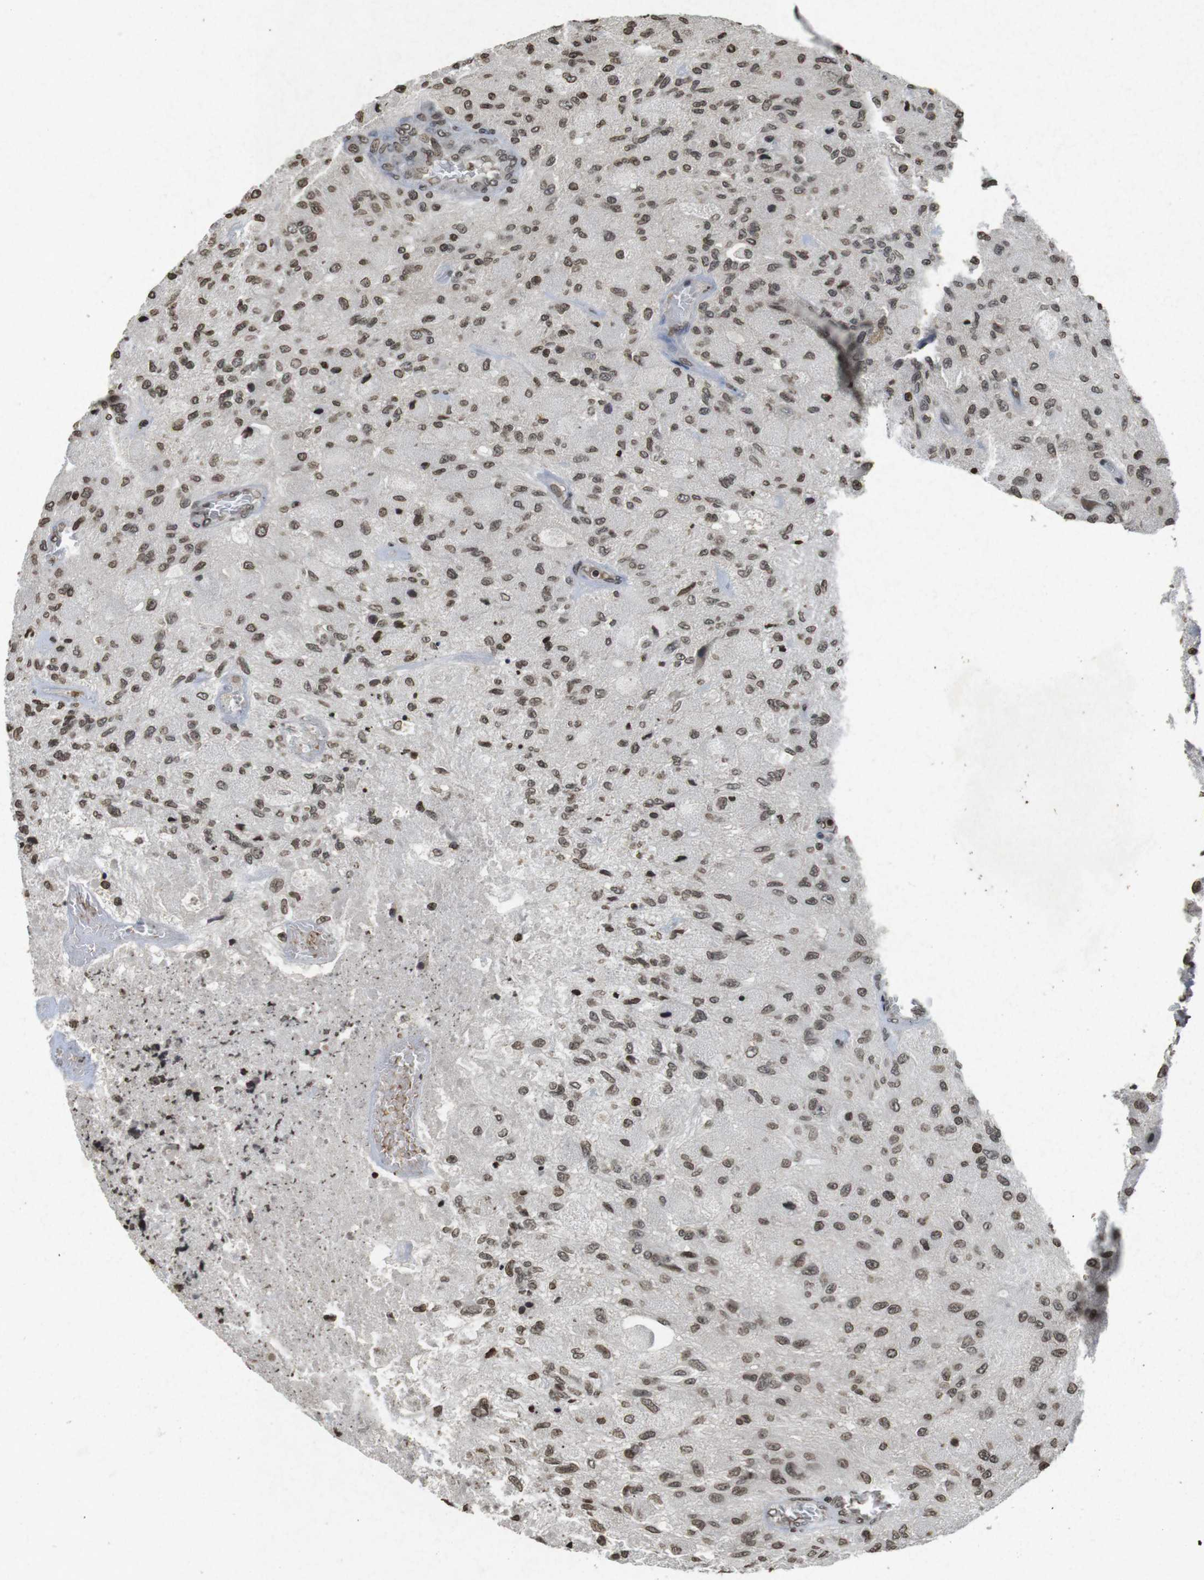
{"staining": {"intensity": "moderate", "quantity": ">75%", "location": "nuclear"}, "tissue": "glioma", "cell_type": "Tumor cells", "image_type": "cancer", "snomed": [{"axis": "morphology", "description": "Normal tissue, NOS"}, {"axis": "morphology", "description": "Glioma, malignant, High grade"}, {"axis": "topography", "description": "Cerebral cortex"}], "caption": "A brown stain shows moderate nuclear expression of a protein in human malignant high-grade glioma tumor cells.", "gene": "FOXA3", "patient": {"sex": "male", "age": 77}}